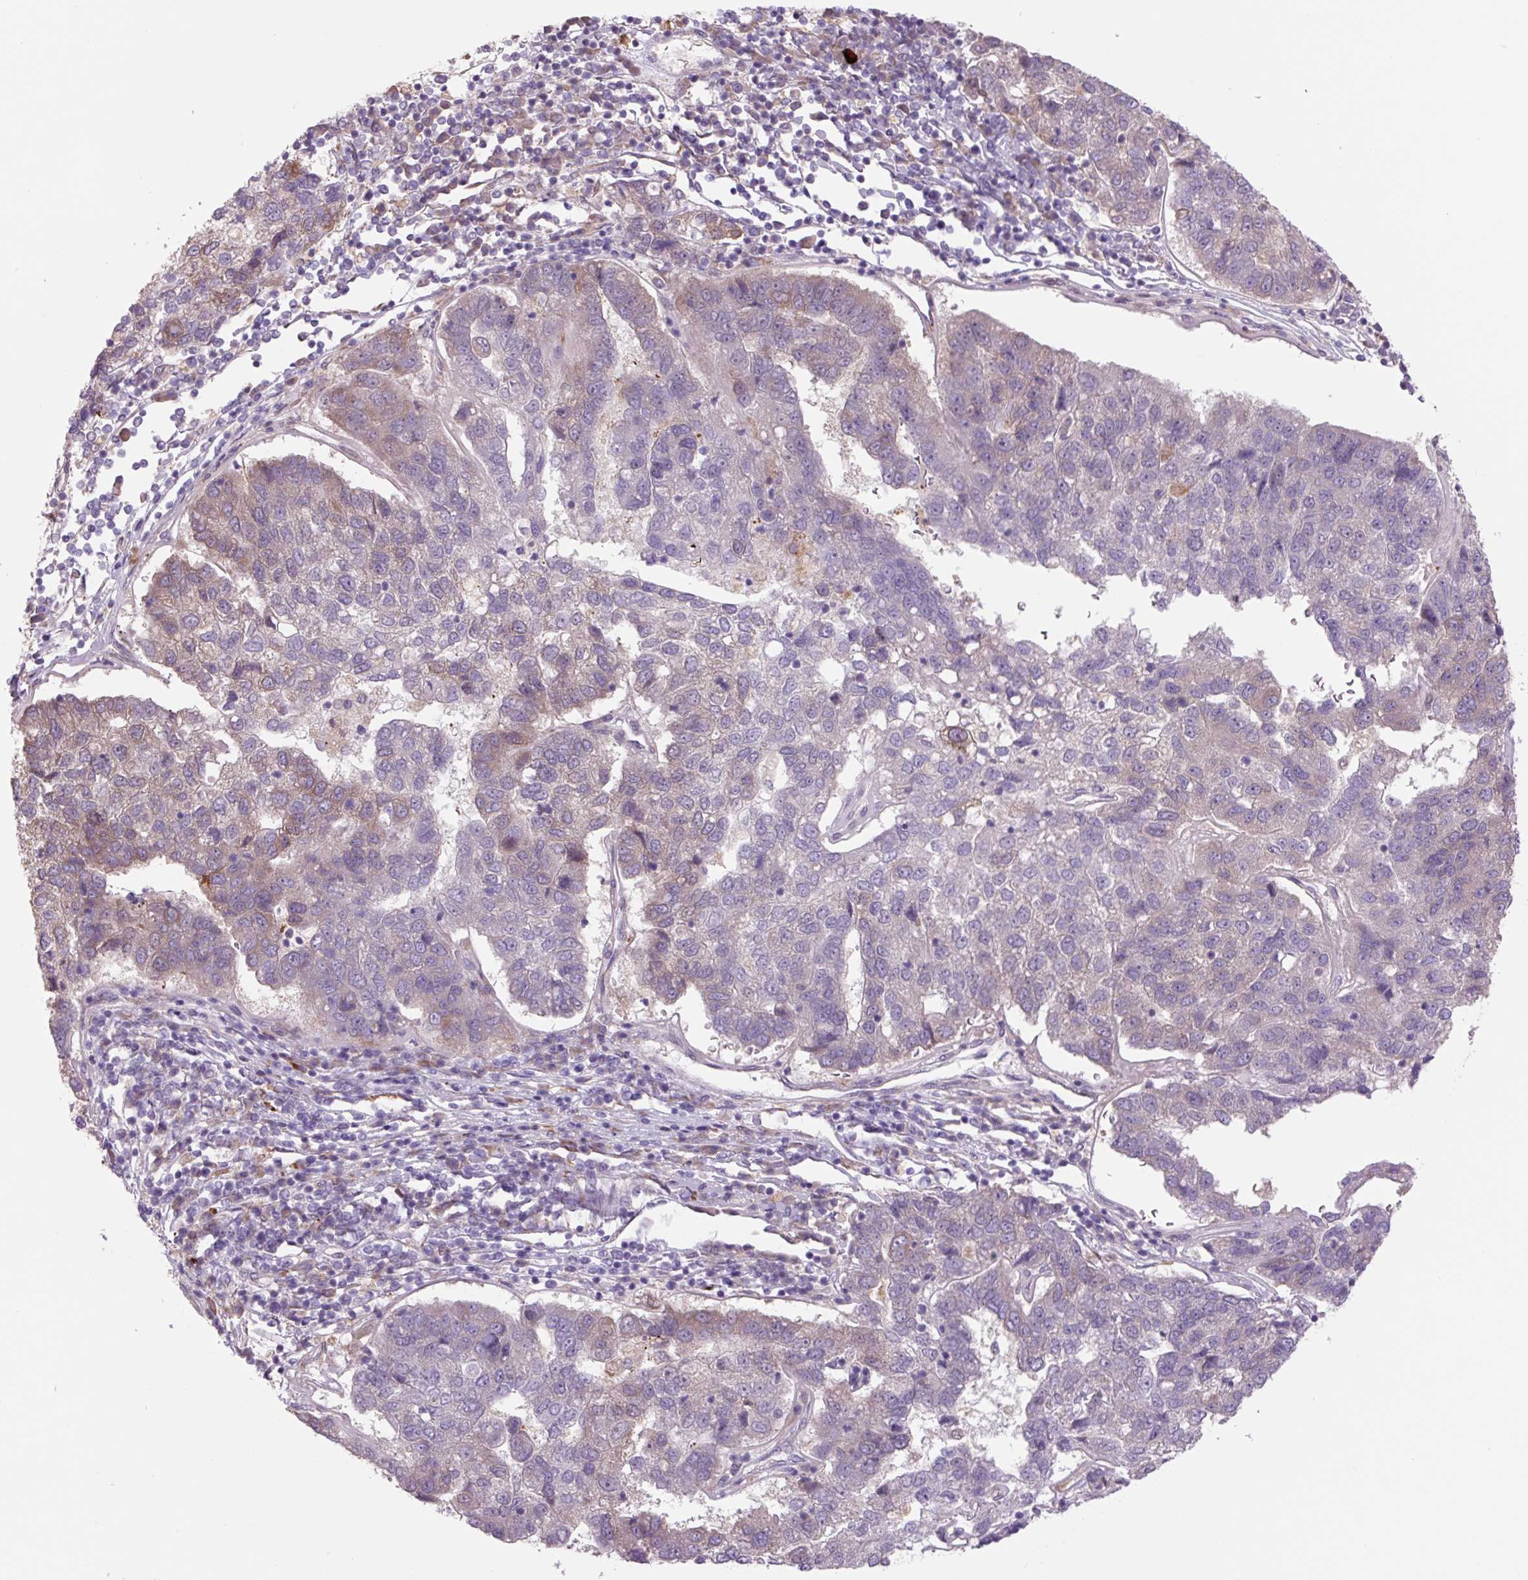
{"staining": {"intensity": "weak", "quantity": "<25%", "location": "cytoplasmic/membranous"}, "tissue": "pancreatic cancer", "cell_type": "Tumor cells", "image_type": "cancer", "snomed": [{"axis": "morphology", "description": "Adenocarcinoma, NOS"}, {"axis": "topography", "description": "Pancreas"}], "caption": "Human pancreatic cancer (adenocarcinoma) stained for a protein using immunohistochemistry displays no expression in tumor cells.", "gene": "PLA2G4A", "patient": {"sex": "female", "age": 61}}